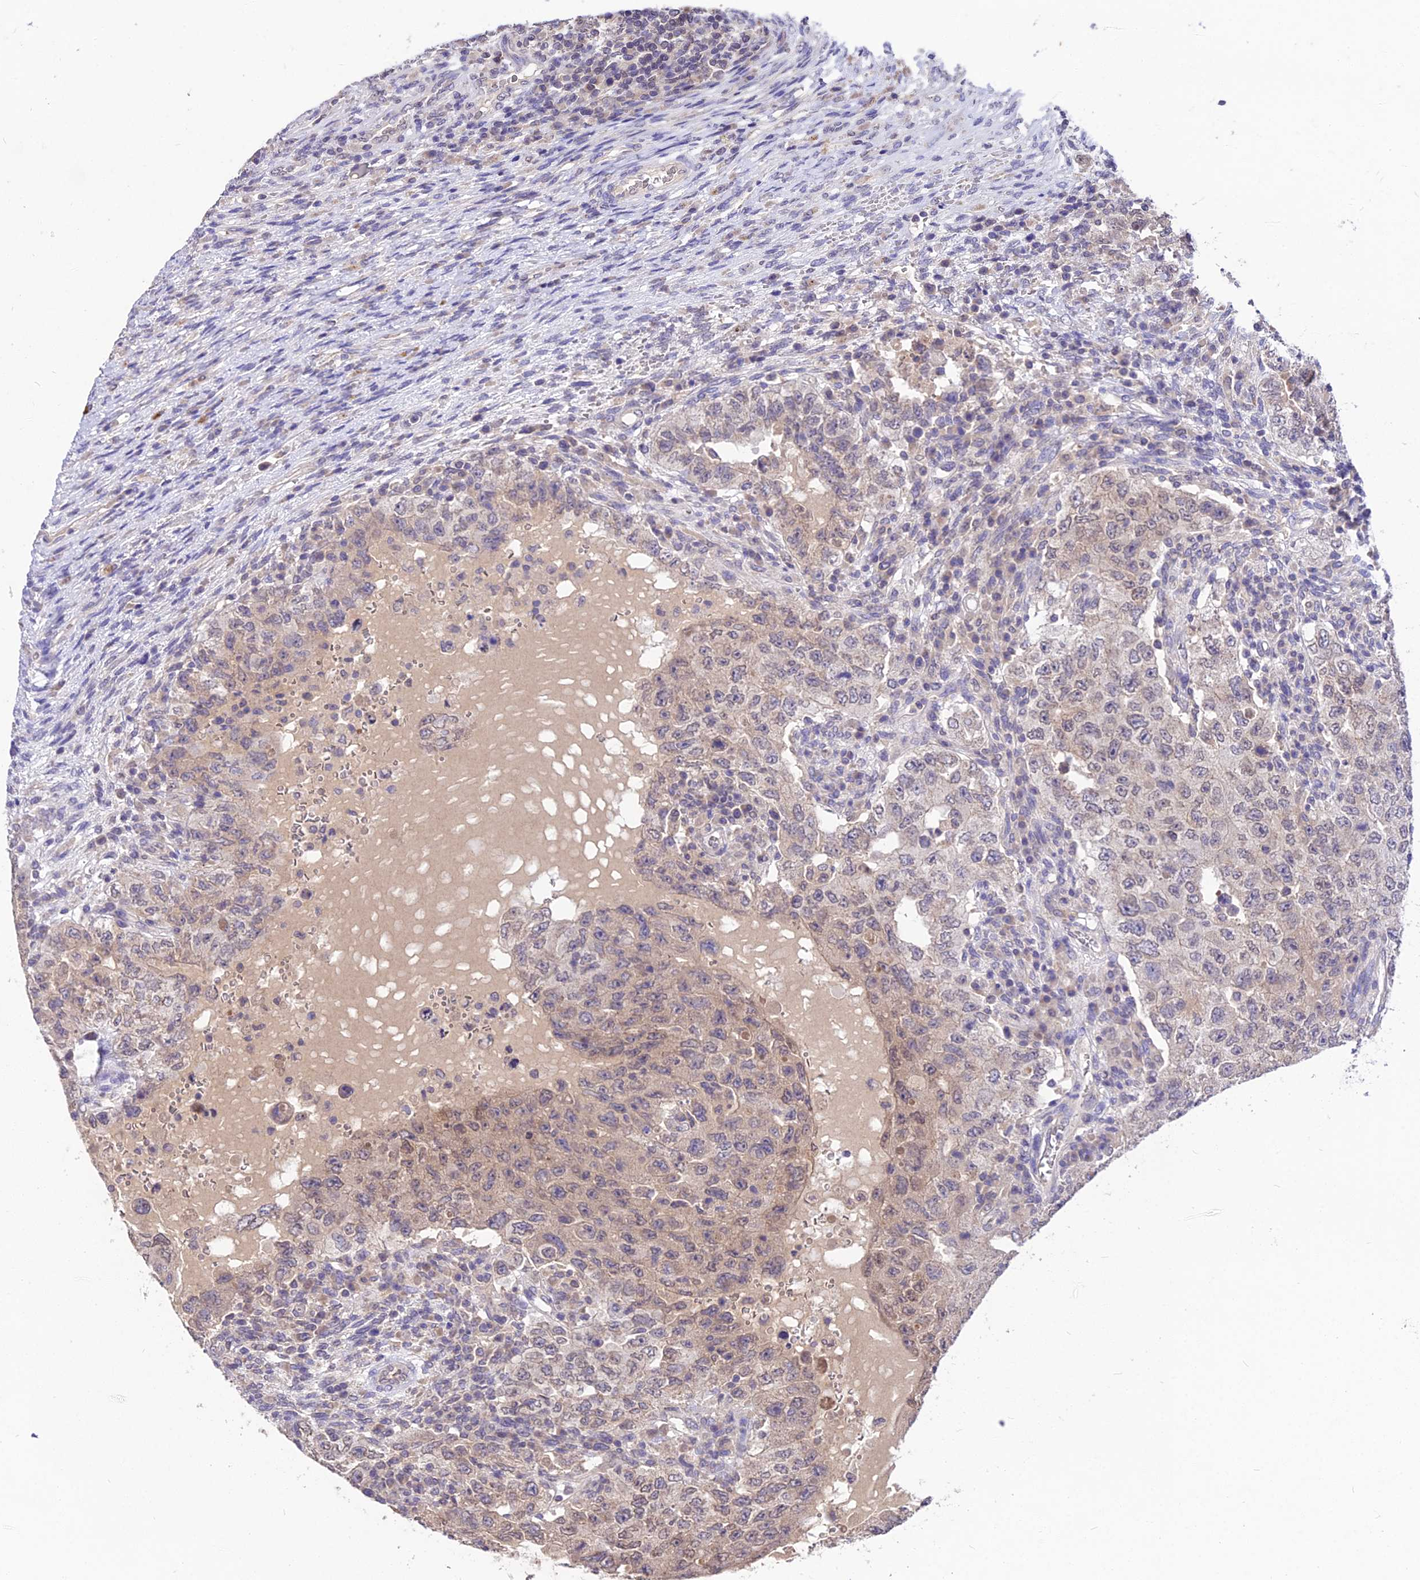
{"staining": {"intensity": "weak", "quantity": "25%-75%", "location": "cytoplasmic/membranous,nuclear"}, "tissue": "testis cancer", "cell_type": "Tumor cells", "image_type": "cancer", "snomed": [{"axis": "morphology", "description": "Carcinoma, Embryonal, NOS"}, {"axis": "topography", "description": "Testis"}], "caption": "Immunohistochemistry (IHC) staining of testis cancer (embryonal carcinoma), which shows low levels of weak cytoplasmic/membranous and nuclear positivity in approximately 25%-75% of tumor cells indicating weak cytoplasmic/membranous and nuclear protein staining. The staining was performed using DAB (brown) for protein detection and nuclei were counterstained in hematoxylin (blue).", "gene": "PGK1", "patient": {"sex": "male", "age": 26}}